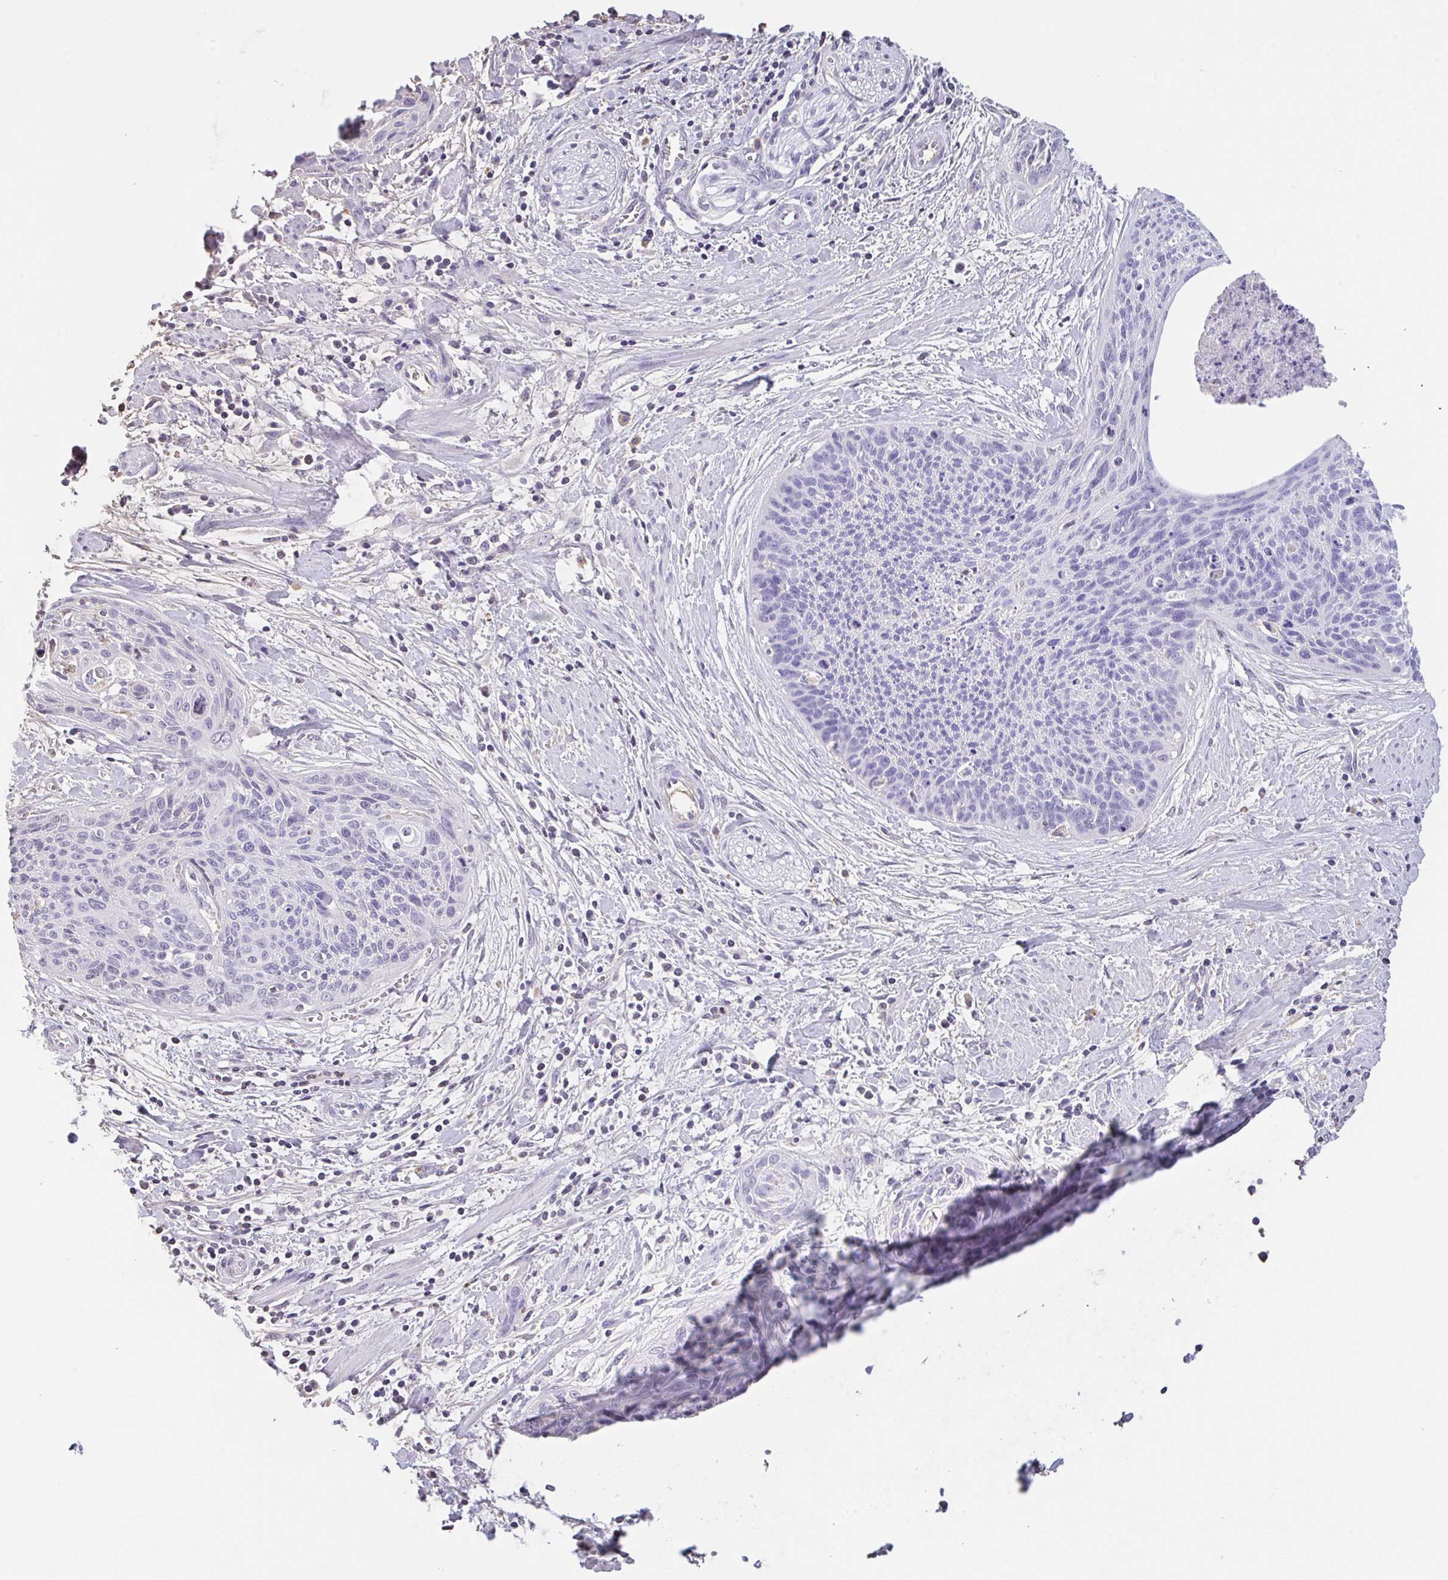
{"staining": {"intensity": "negative", "quantity": "none", "location": "none"}, "tissue": "cervical cancer", "cell_type": "Tumor cells", "image_type": "cancer", "snomed": [{"axis": "morphology", "description": "Squamous cell carcinoma, NOS"}, {"axis": "topography", "description": "Cervix"}], "caption": "This is an immunohistochemistry (IHC) image of squamous cell carcinoma (cervical). There is no positivity in tumor cells.", "gene": "HOXC12", "patient": {"sex": "female", "age": 55}}